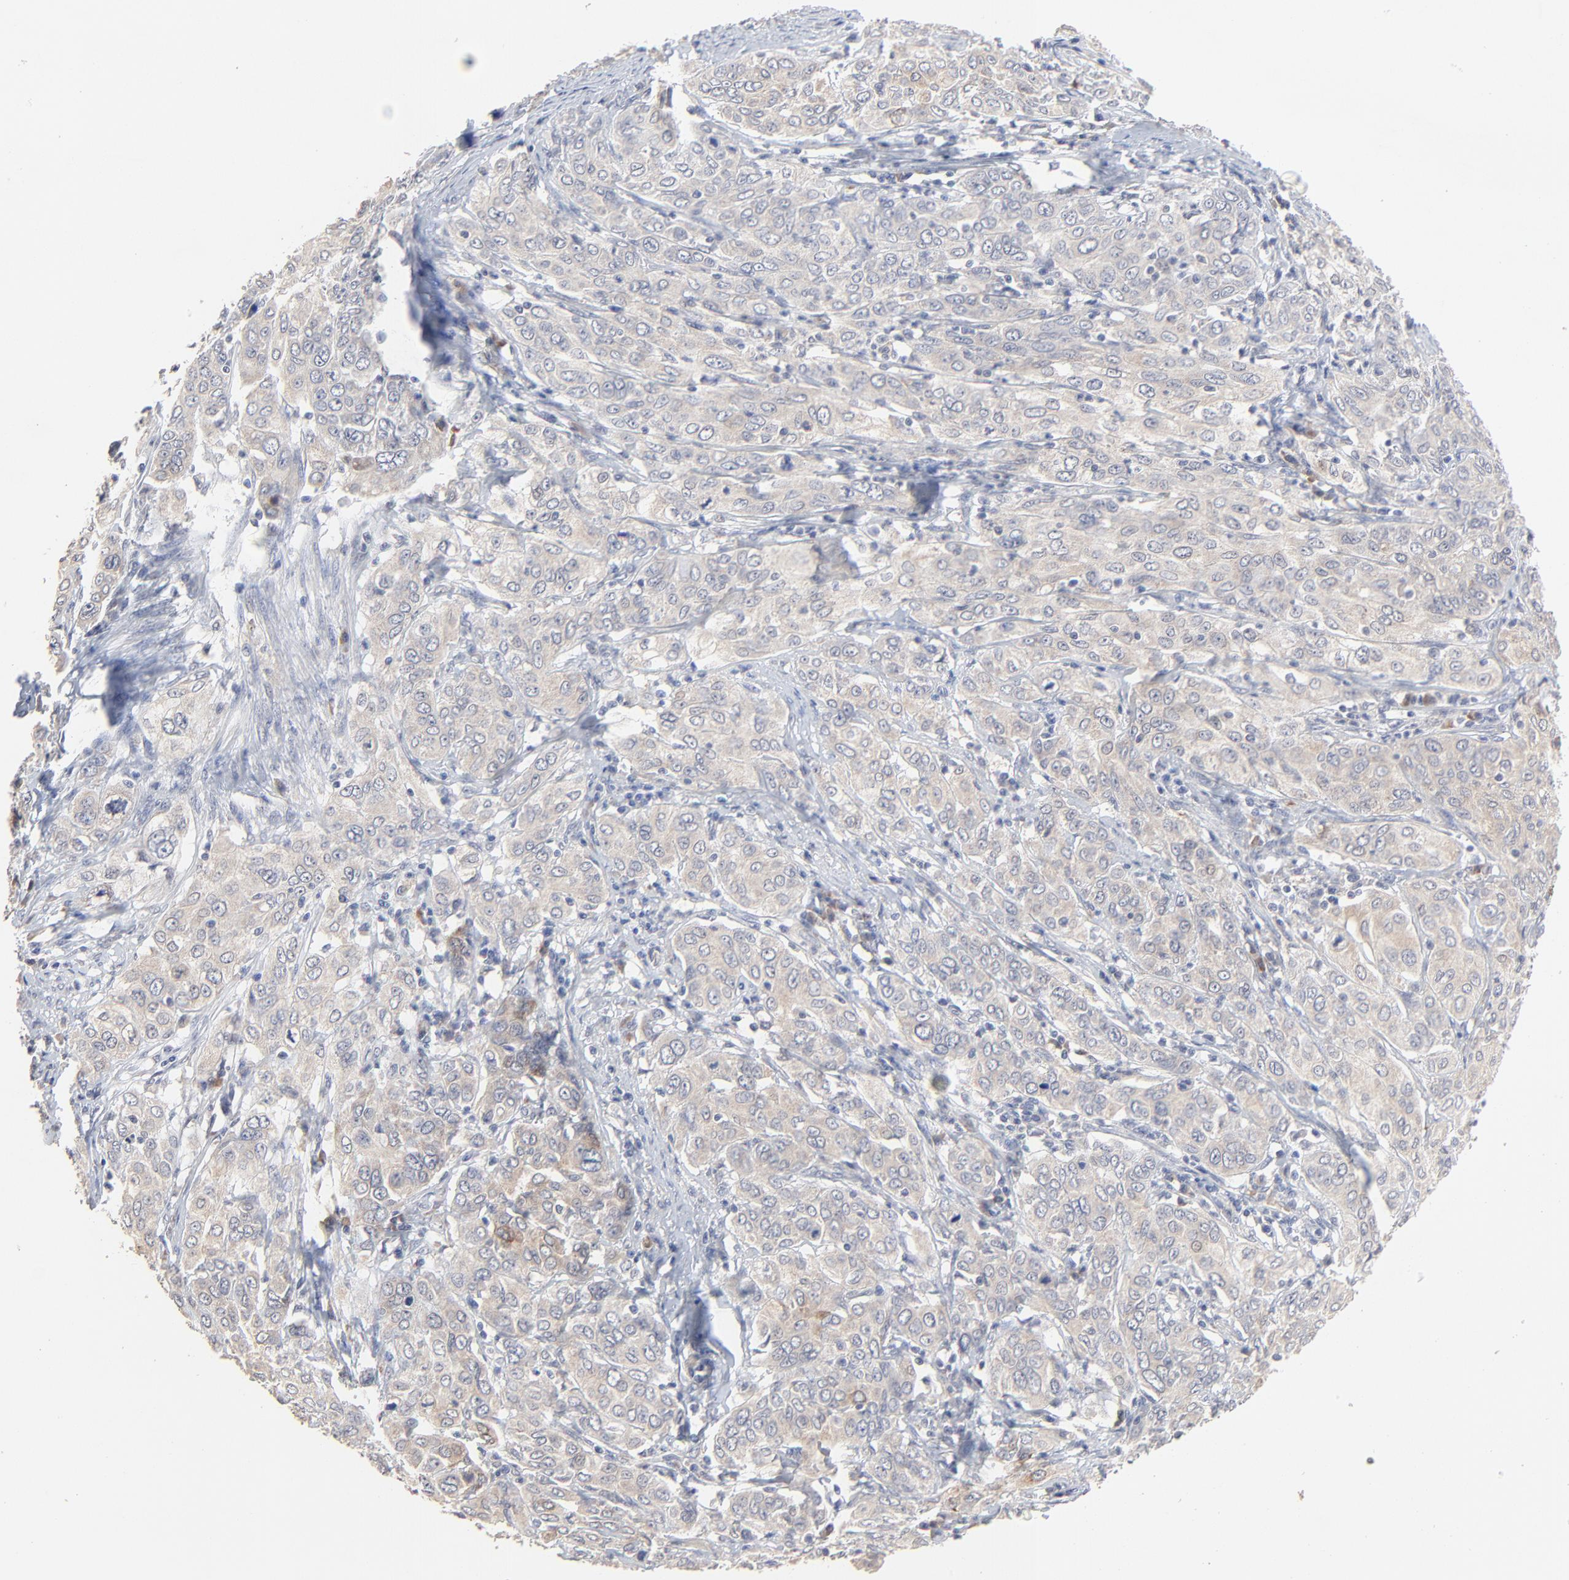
{"staining": {"intensity": "weak", "quantity": ">75%", "location": "cytoplasmic/membranous"}, "tissue": "cervical cancer", "cell_type": "Tumor cells", "image_type": "cancer", "snomed": [{"axis": "morphology", "description": "Squamous cell carcinoma, NOS"}, {"axis": "topography", "description": "Cervix"}], "caption": "Tumor cells show low levels of weak cytoplasmic/membranous staining in approximately >75% of cells in human squamous cell carcinoma (cervical).", "gene": "FANCB", "patient": {"sex": "female", "age": 38}}